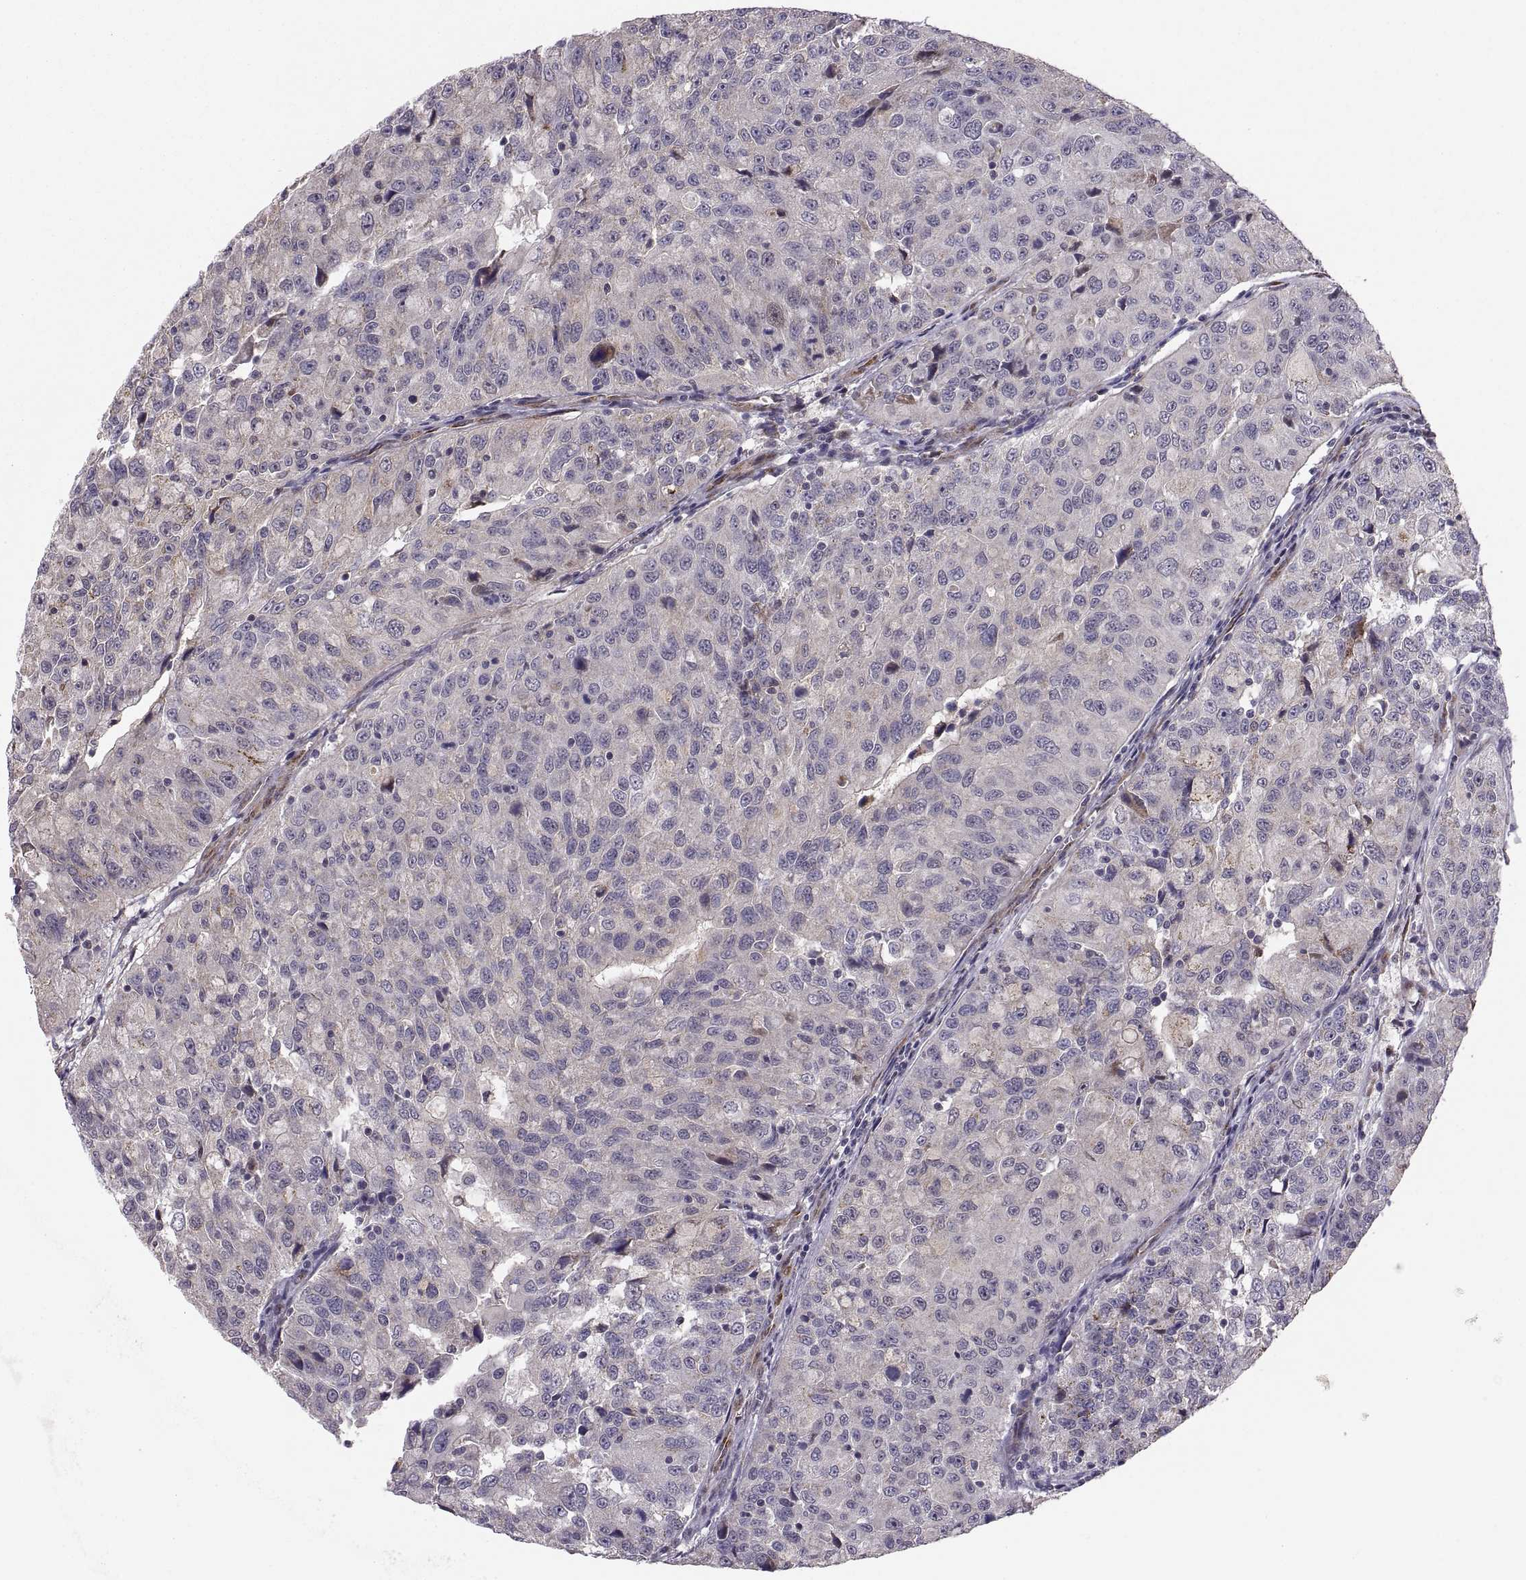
{"staining": {"intensity": "negative", "quantity": "none", "location": "none"}, "tissue": "urothelial cancer", "cell_type": "Tumor cells", "image_type": "cancer", "snomed": [{"axis": "morphology", "description": "Urothelial carcinoma, NOS"}, {"axis": "morphology", "description": "Urothelial carcinoma, High grade"}, {"axis": "topography", "description": "Urinary bladder"}], "caption": "Immunohistochemistry (IHC) of human transitional cell carcinoma reveals no staining in tumor cells.", "gene": "TESC", "patient": {"sex": "female", "age": 73}}